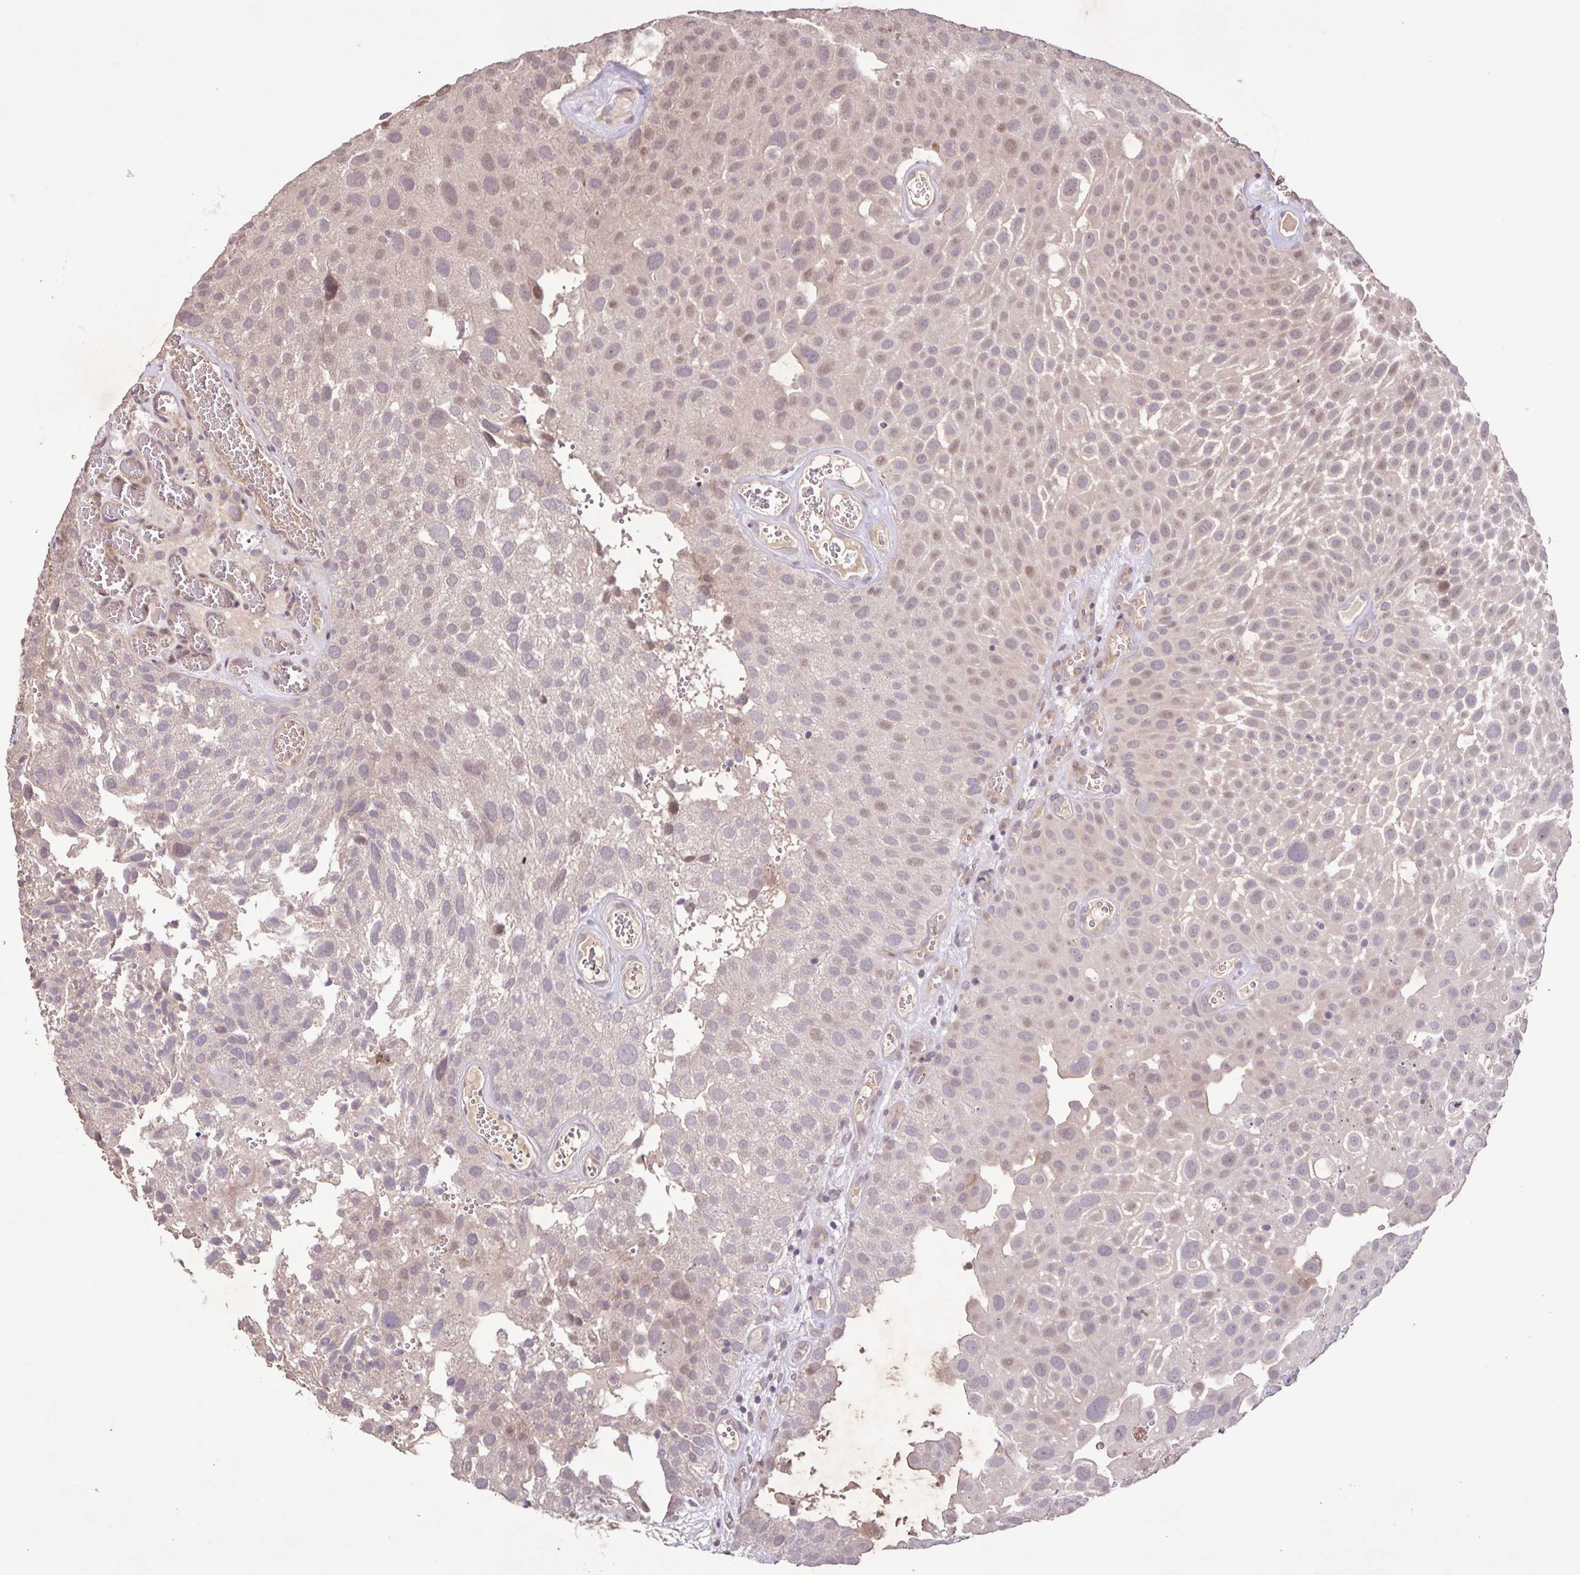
{"staining": {"intensity": "moderate", "quantity": "25%-75%", "location": "nuclear"}, "tissue": "urothelial cancer", "cell_type": "Tumor cells", "image_type": "cancer", "snomed": [{"axis": "morphology", "description": "Urothelial carcinoma, Low grade"}, {"axis": "topography", "description": "Urinary bladder"}], "caption": "Human urothelial cancer stained for a protein (brown) shows moderate nuclear positive staining in about 25%-75% of tumor cells.", "gene": "GDF2", "patient": {"sex": "male", "age": 72}}